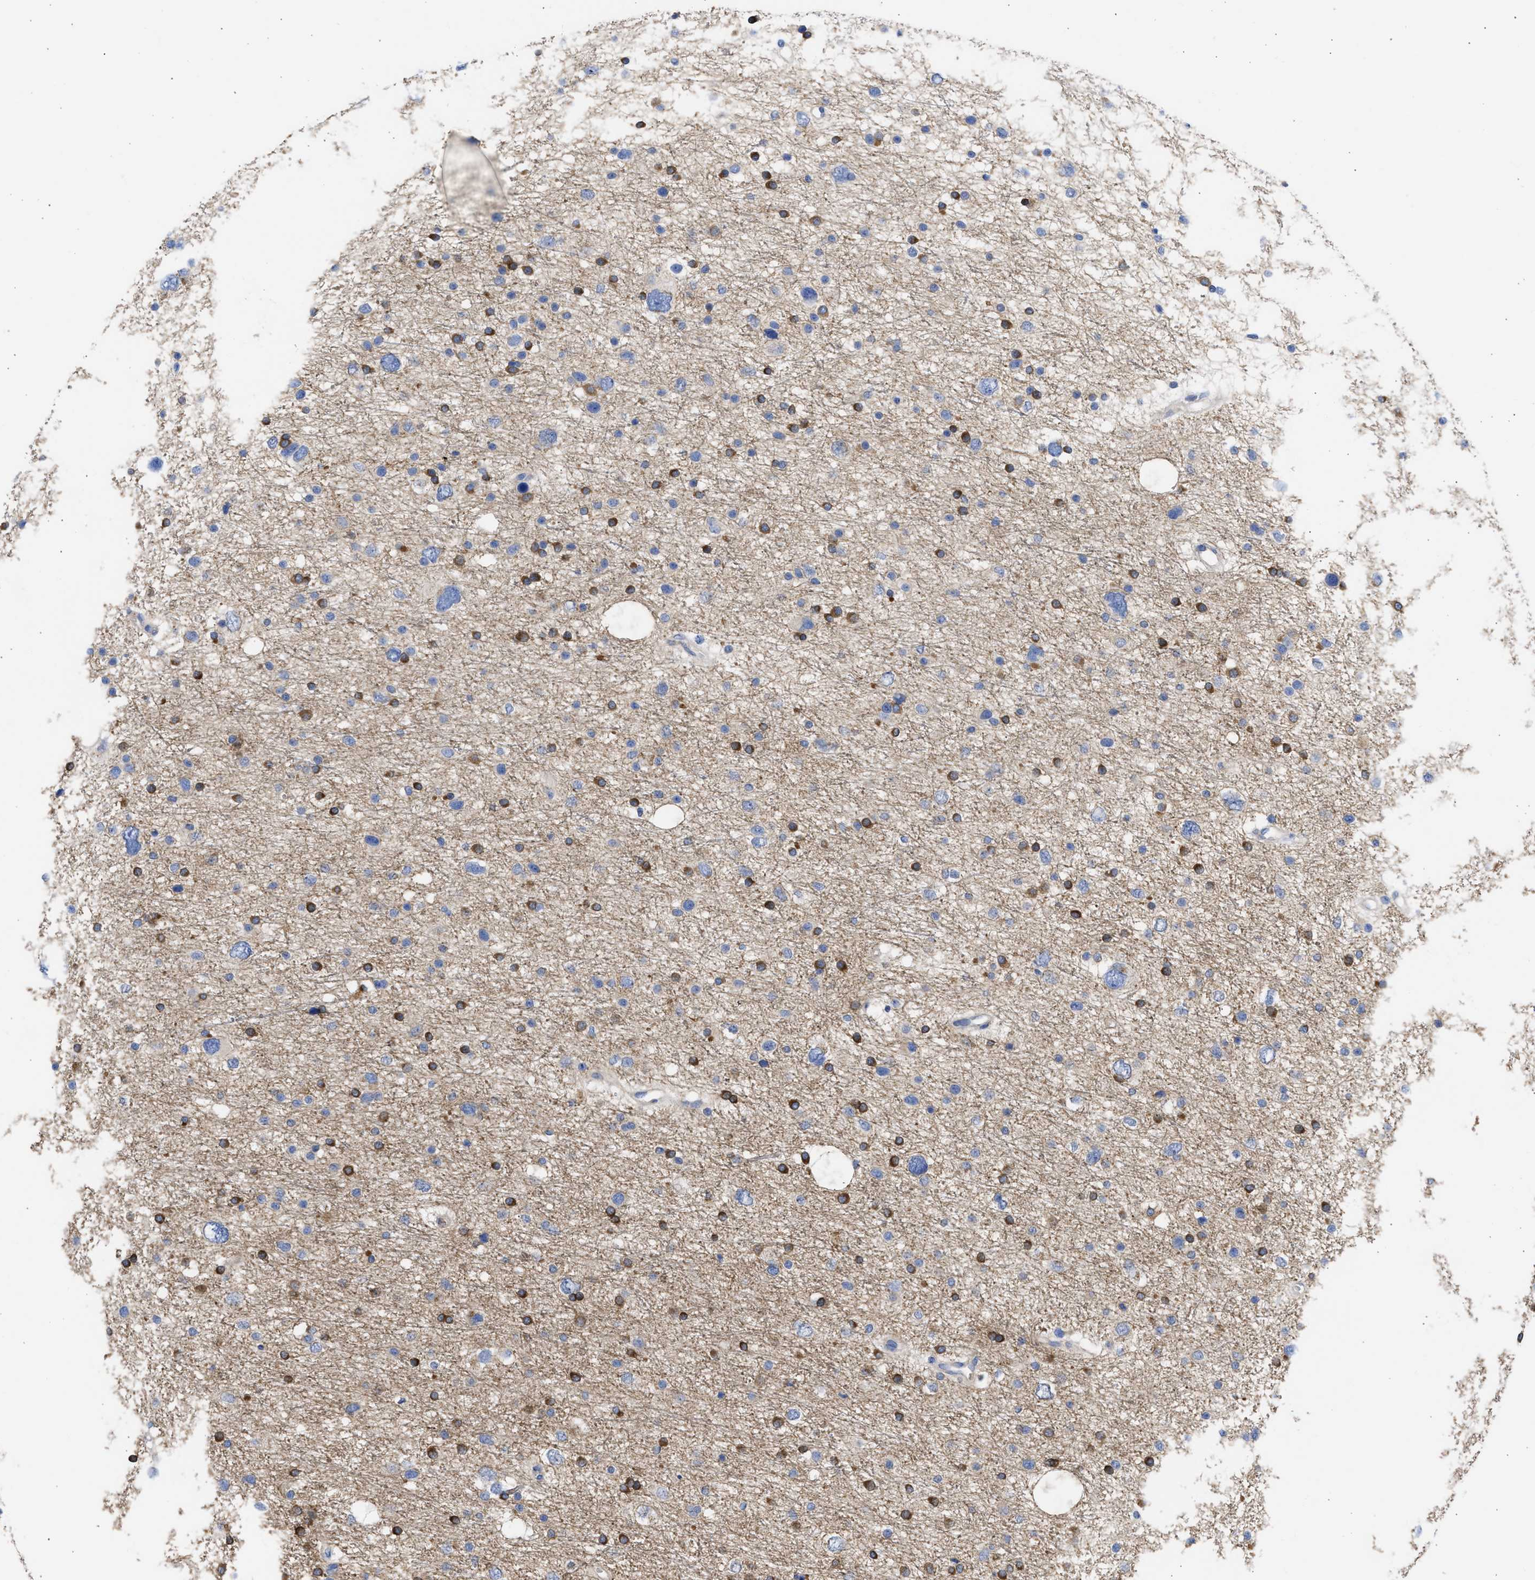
{"staining": {"intensity": "strong", "quantity": "25%-75%", "location": "cytoplasmic/membranous"}, "tissue": "glioma", "cell_type": "Tumor cells", "image_type": "cancer", "snomed": [{"axis": "morphology", "description": "Glioma, malignant, Low grade"}, {"axis": "topography", "description": "Brain"}], "caption": "High-power microscopy captured an IHC histopathology image of glioma, revealing strong cytoplasmic/membranous staining in approximately 25%-75% of tumor cells.", "gene": "BTG3", "patient": {"sex": "female", "age": 37}}